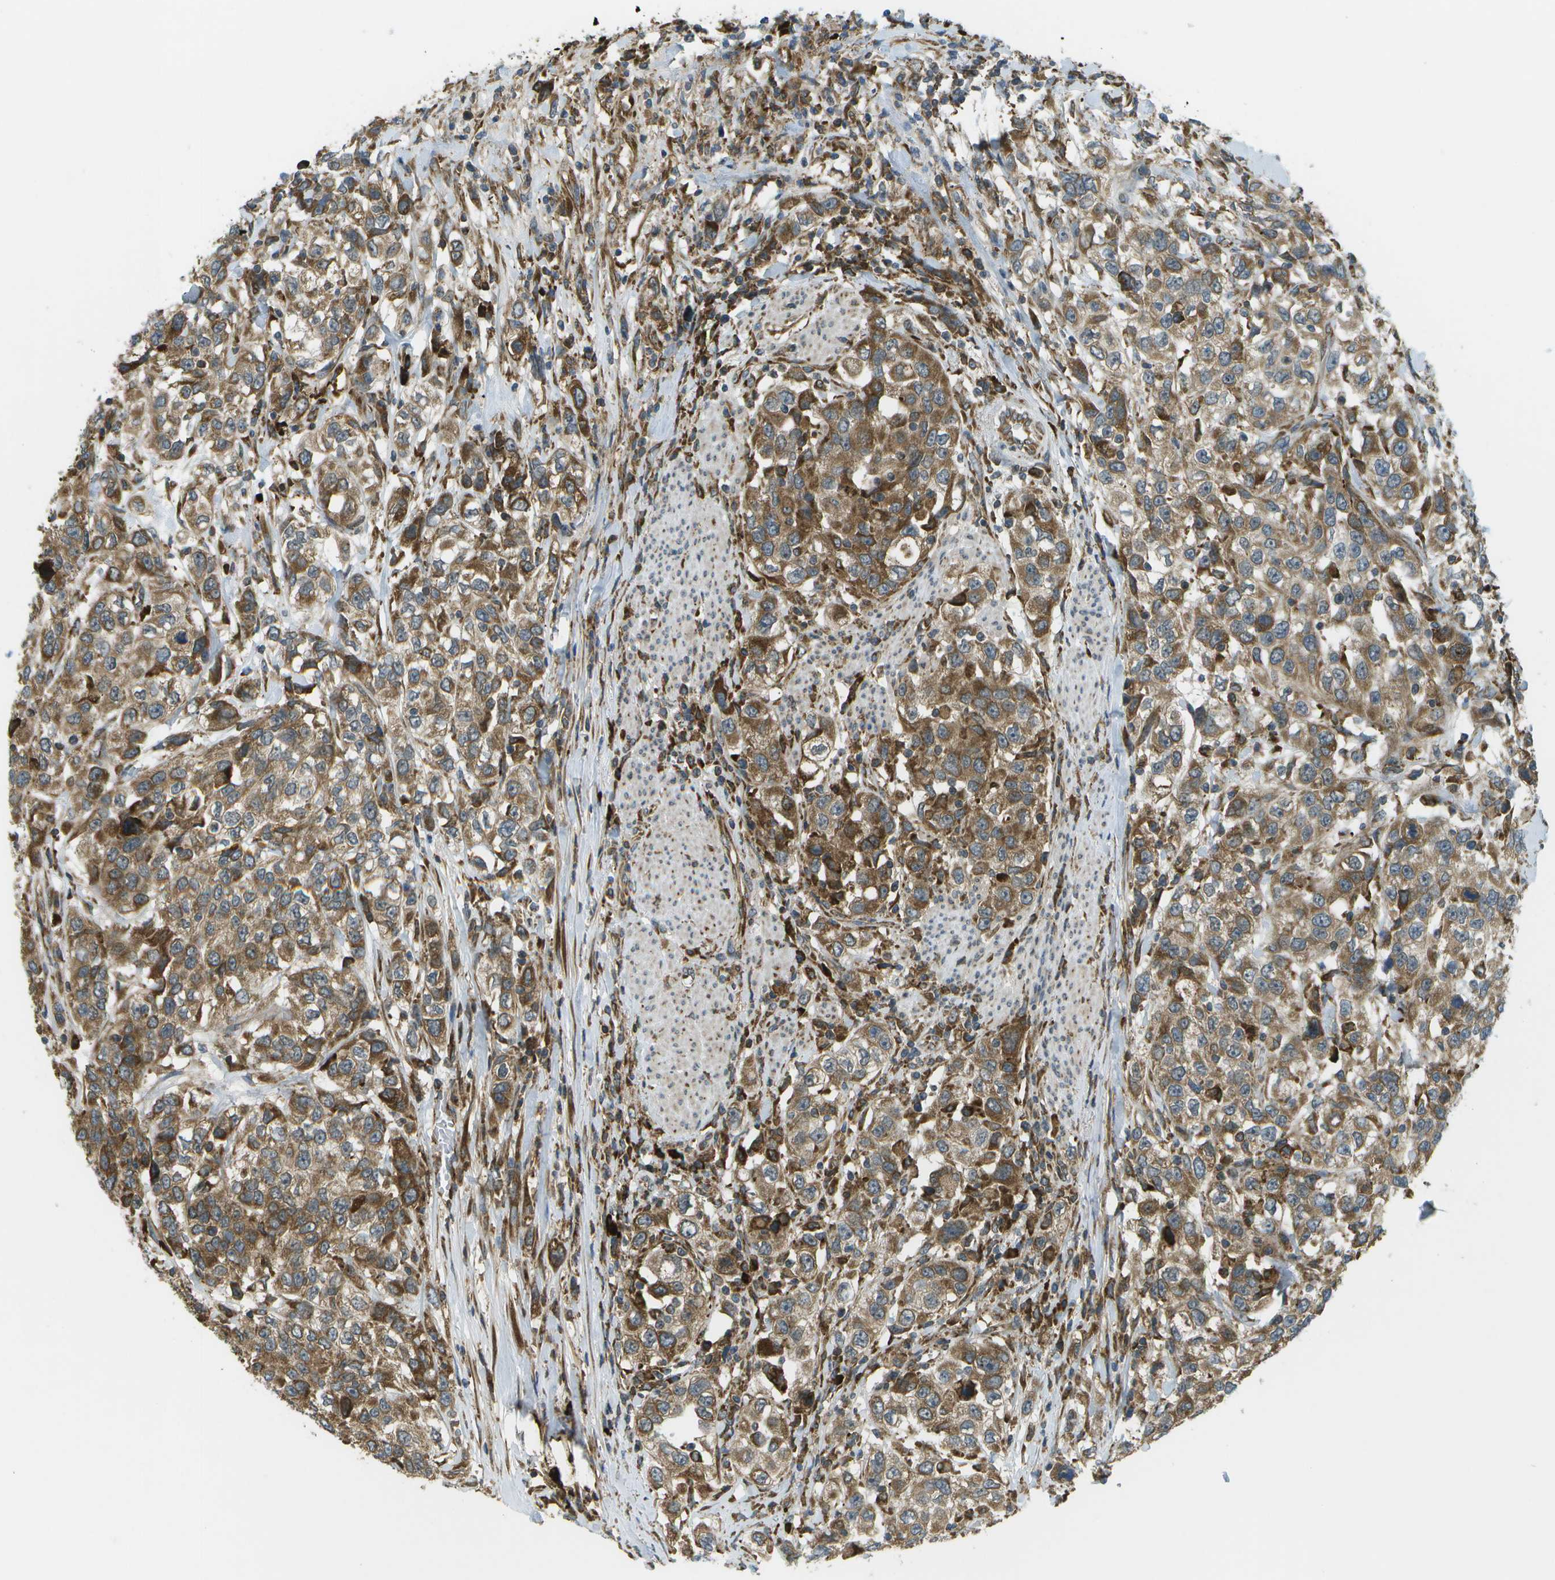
{"staining": {"intensity": "moderate", "quantity": ">75%", "location": "cytoplasmic/membranous"}, "tissue": "urothelial cancer", "cell_type": "Tumor cells", "image_type": "cancer", "snomed": [{"axis": "morphology", "description": "Urothelial carcinoma, High grade"}, {"axis": "topography", "description": "Urinary bladder"}], "caption": "Moderate cytoplasmic/membranous staining is seen in approximately >75% of tumor cells in high-grade urothelial carcinoma. The protein is shown in brown color, while the nuclei are stained blue.", "gene": "USP30", "patient": {"sex": "female", "age": 80}}